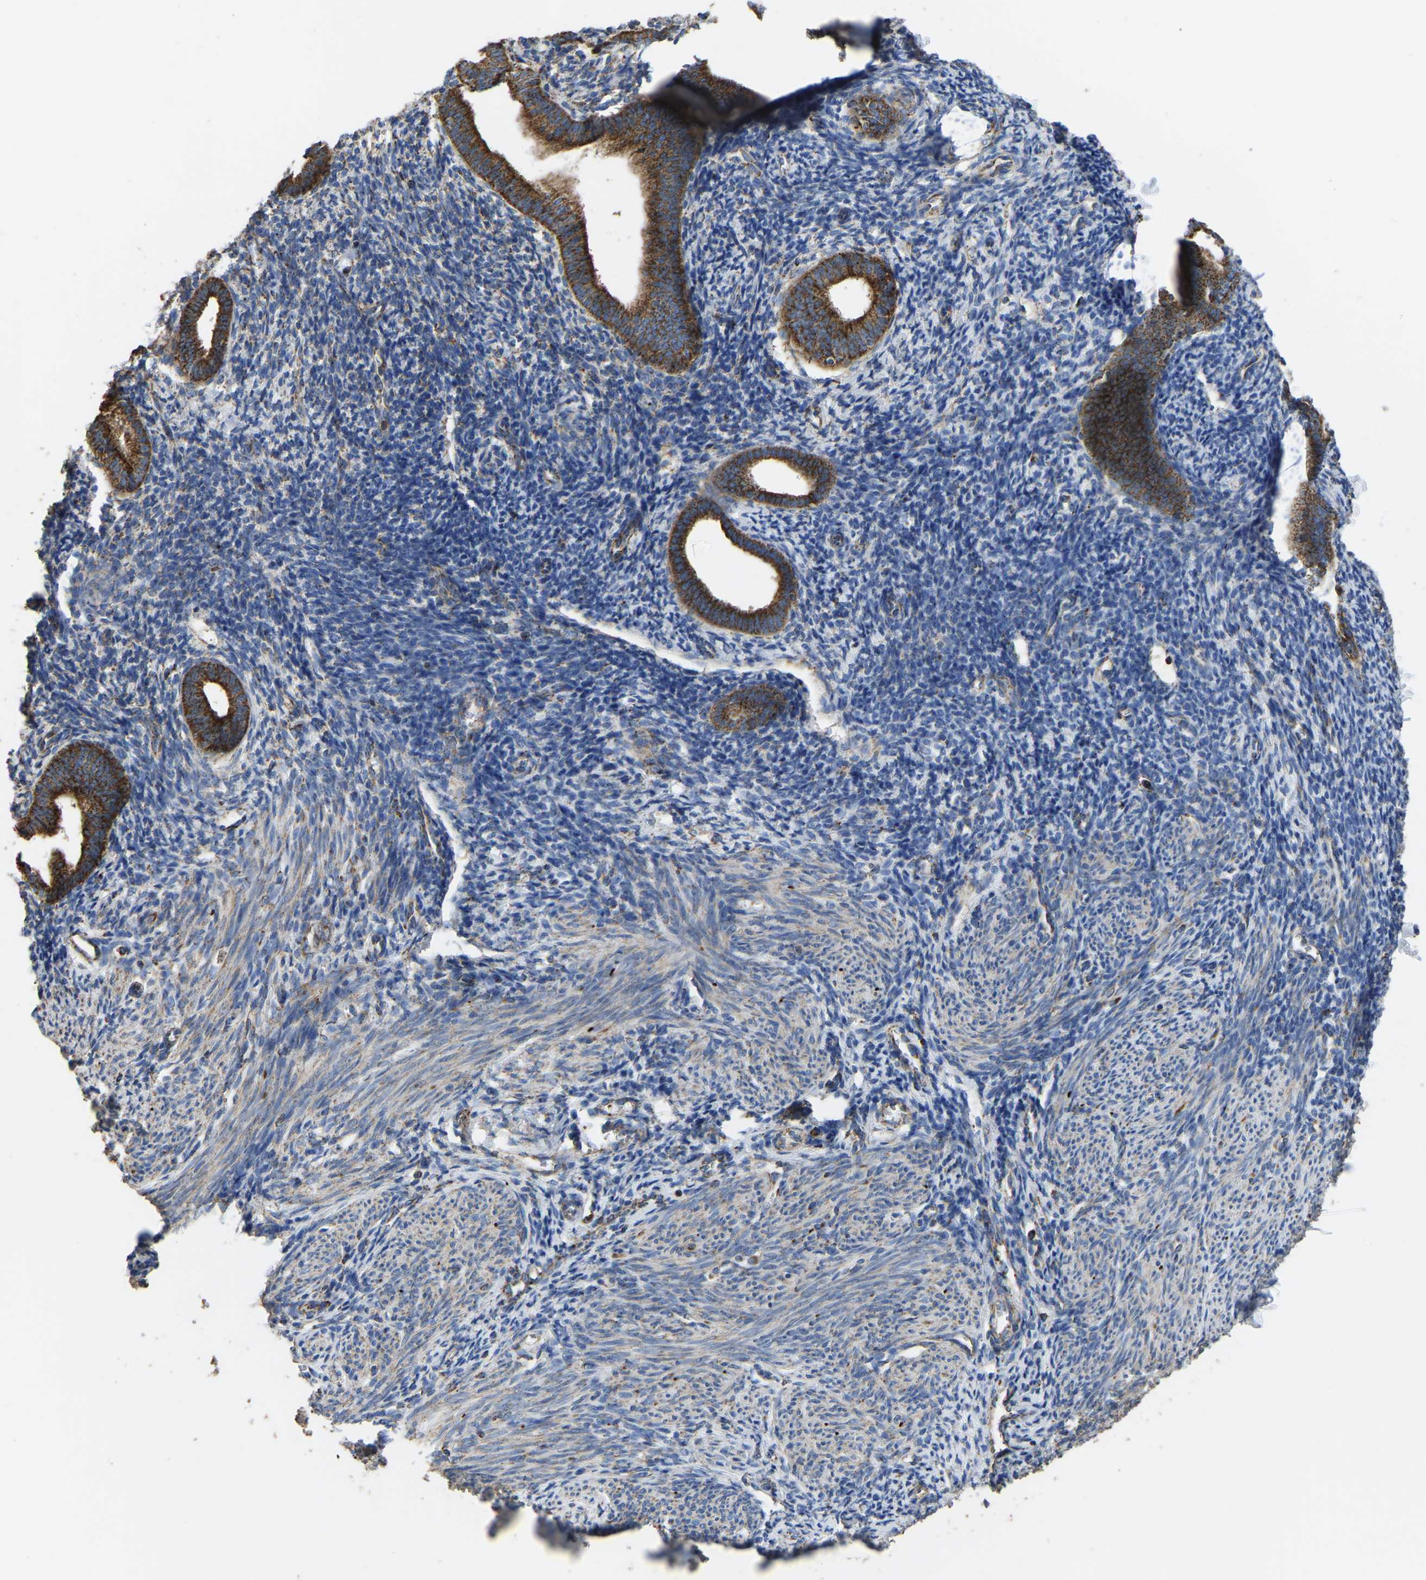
{"staining": {"intensity": "weak", "quantity": "25%-75%", "location": "cytoplasmic/membranous"}, "tissue": "endometrium", "cell_type": "Cells in endometrial stroma", "image_type": "normal", "snomed": [{"axis": "morphology", "description": "Normal tissue, NOS"}, {"axis": "morphology", "description": "Adenocarcinoma, NOS"}, {"axis": "topography", "description": "Endometrium"}], "caption": "Immunohistochemical staining of normal human endometrium demonstrates 25%-75% levels of weak cytoplasmic/membranous protein positivity in approximately 25%-75% of cells in endometrial stroma. The staining is performed using DAB brown chromogen to label protein expression. The nuclei are counter-stained blue using hematoxylin.", "gene": "ETFA", "patient": {"sex": "female", "age": 57}}